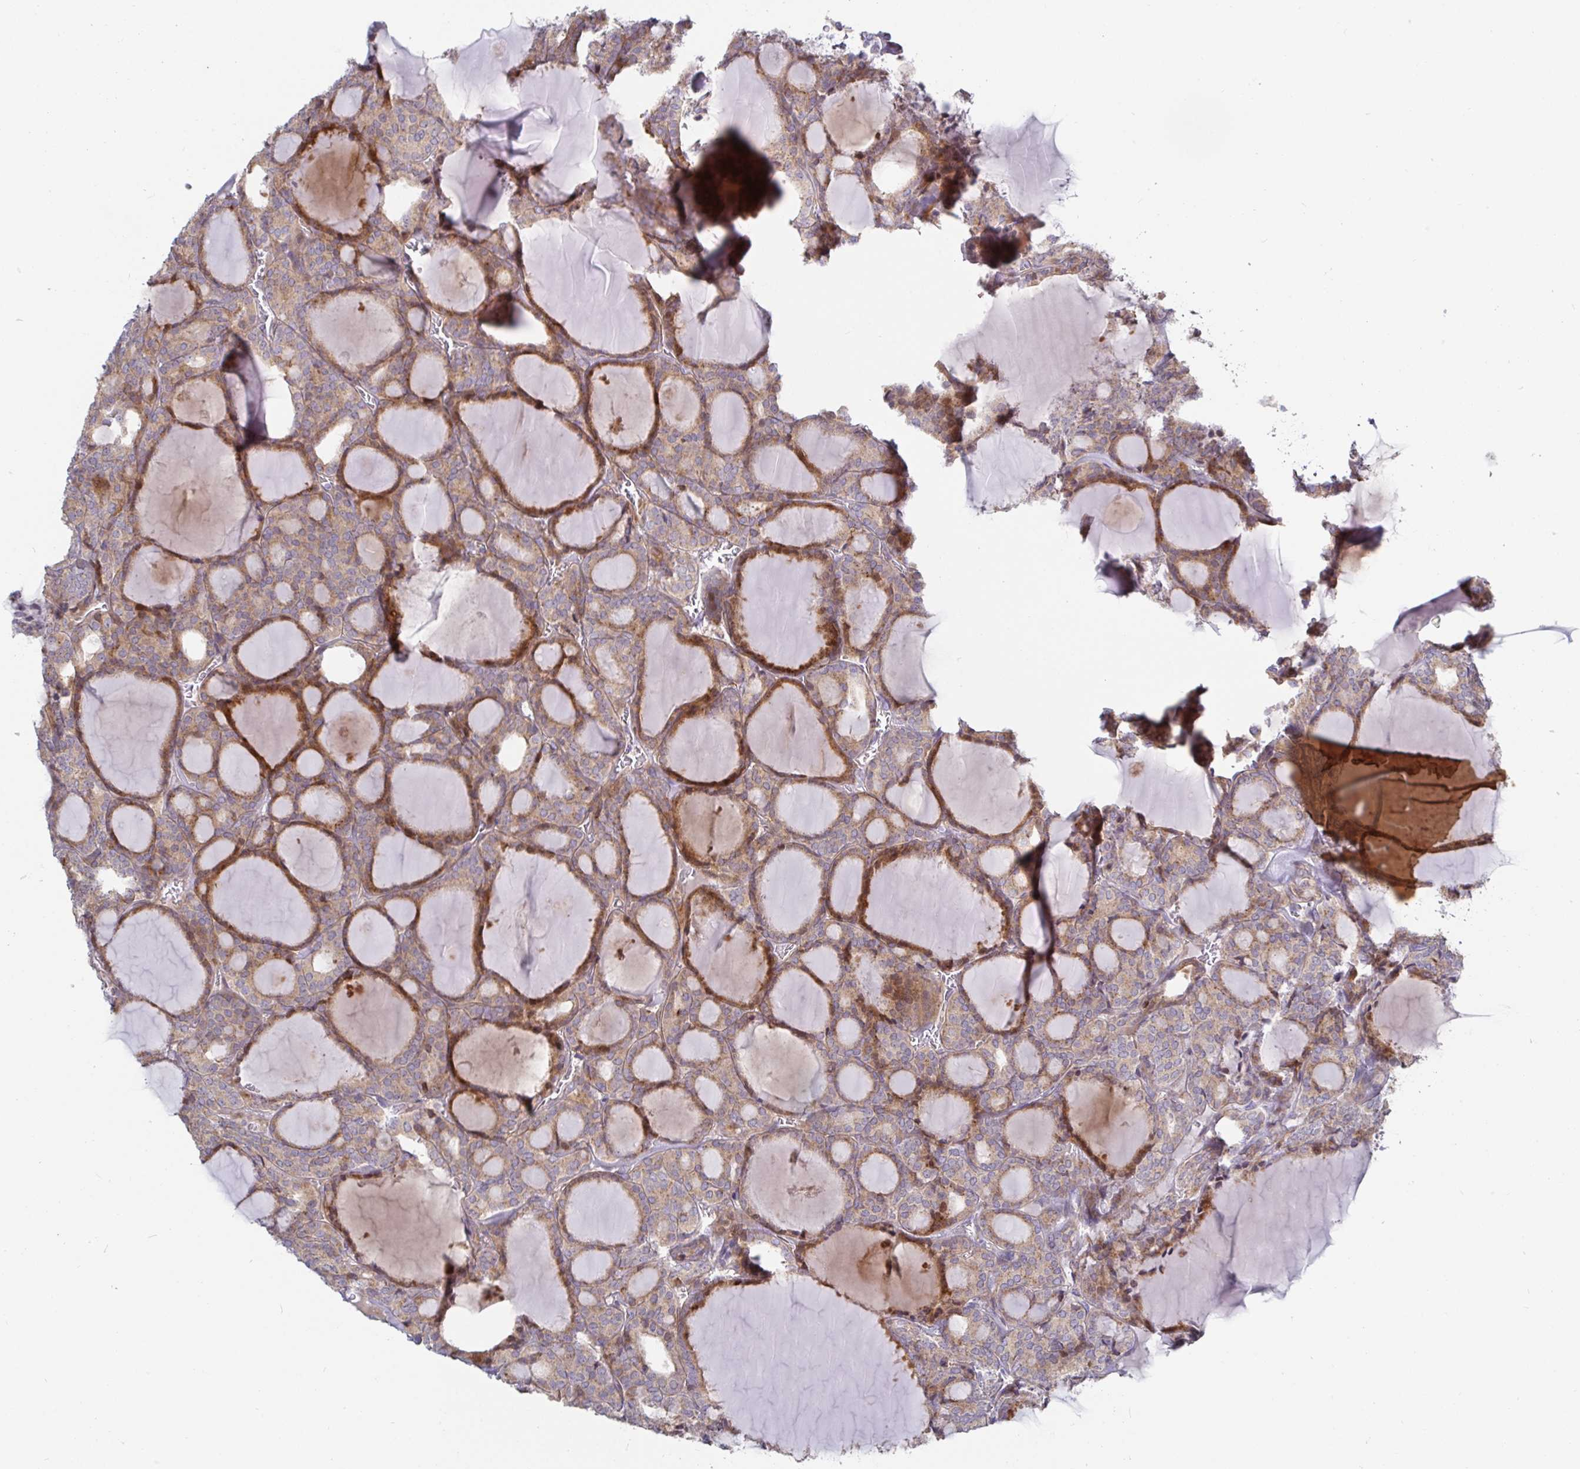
{"staining": {"intensity": "weak", "quantity": ">75%", "location": "cytoplasmic/membranous"}, "tissue": "thyroid cancer", "cell_type": "Tumor cells", "image_type": "cancer", "snomed": [{"axis": "morphology", "description": "Follicular adenoma carcinoma, NOS"}, {"axis": "topography", "description": "Thyroid gland"}], "caption": "A photomicrograph showing weak cytoplasmic/membranous expression in about >75% of tumor cells in thyroid cancer (follicular adenoma carcinoma), as visualized by brown immunohistochemical staining.", "gene": "SSH2", "patient": {"sex": "male", "age": 74}}